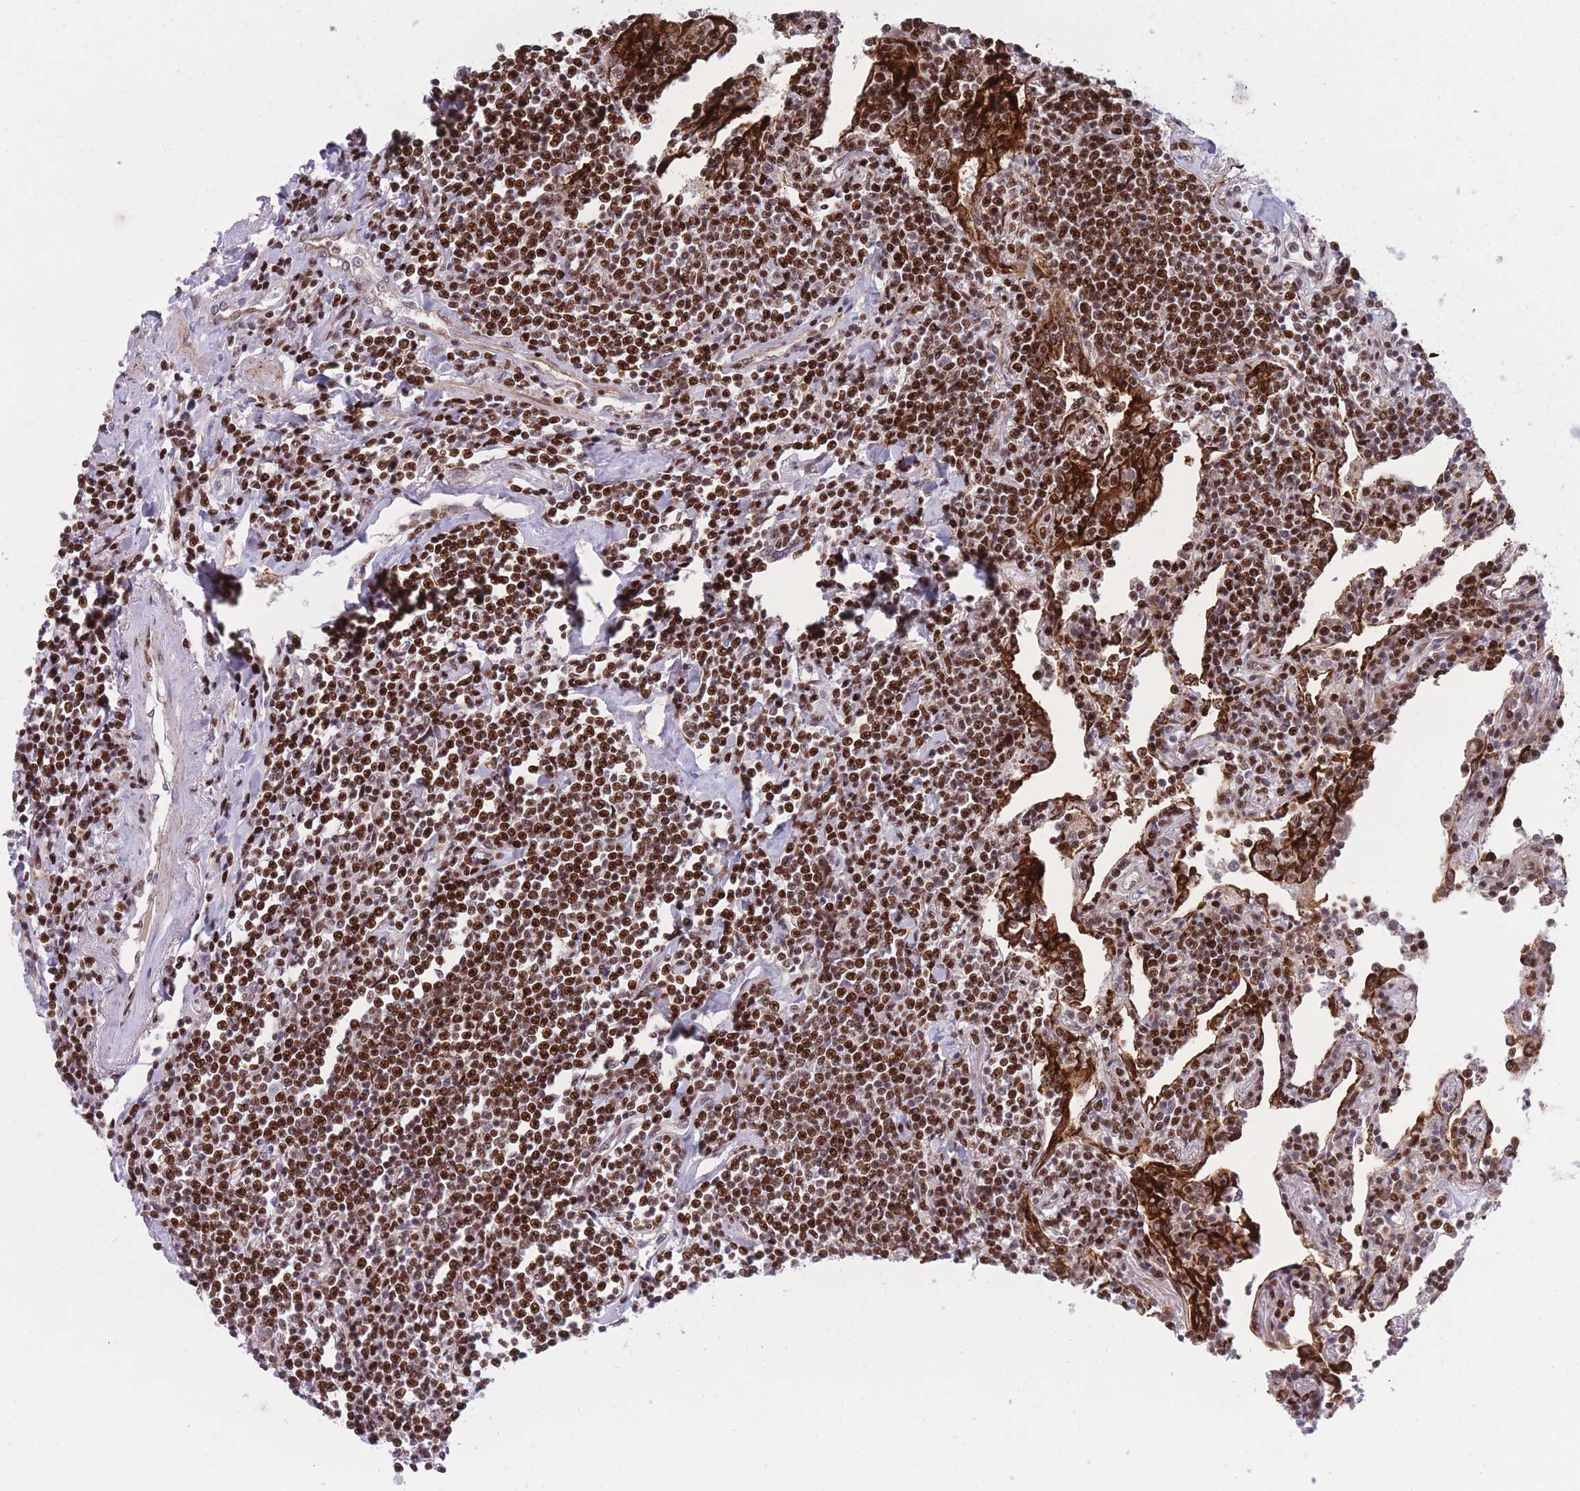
{"staining": {"intensity": "strong", "quantity": ">75%", "location": "nuclear"}, "tissue": "lymphoma", "cell_type": "Tumor cells", "image_type": "cancer", "snomed": [{"axis": "morphology", "description": "Malignant lymphoma, non-Hodgkin's type, Low grade"}, {"axis": "topography", "description": "Lung"}], "caption": "Protein staining shows strong nuclear positivity in about >75% of tumor cells in low-grade malignant lymphoma, non-Hodgkin's type.", "gene": "DNAJC3", "patient": {"sex": "female", "age": 71}}